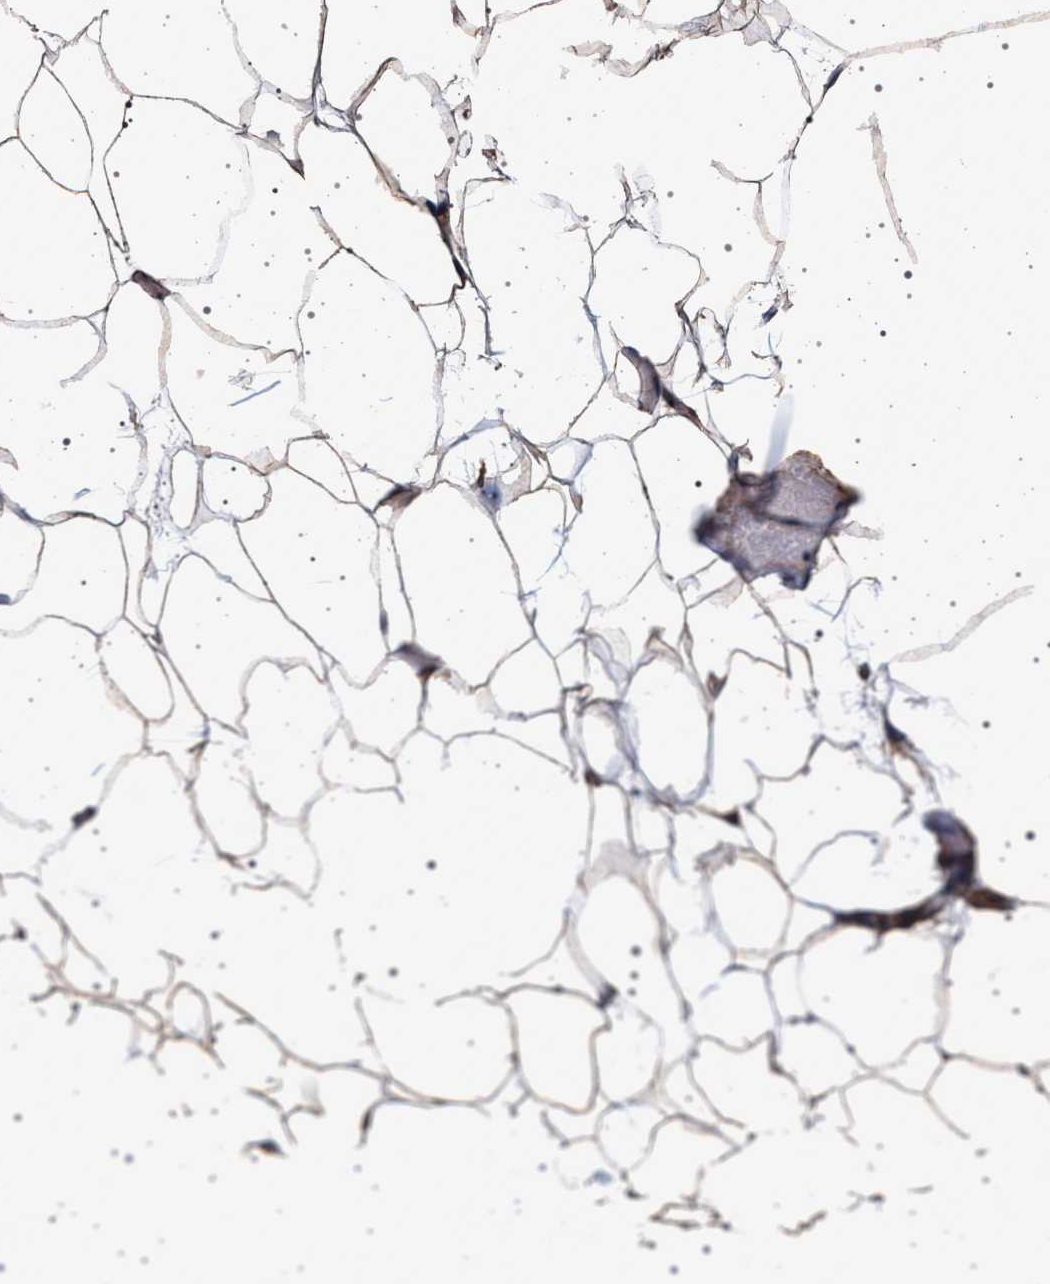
{"staining": {"intensity": "moderate", "quantity": ">75%", "location": "cytoplasmic/membranous"}, "tissue": "adipose tissue", "cell_type": "Adipocytes", "image_type": "normal", "snomed": [{"axis": "morphology", "description": "Normal tissue, NOS"}, {"axis": "topography", "description": "Breast"}, {"axis": "topography", "description": "Adipose tissue"}], "caption": "Immunohistochemistry image of unremarkable adipose tissue stained for a protein (brown), which displays medium levels of moderate cytoplasmic/membranous expression in approximately >75% of adipocytes.", "gene": "KCNK6", "patient": {"sex": "female", "age": 25}}